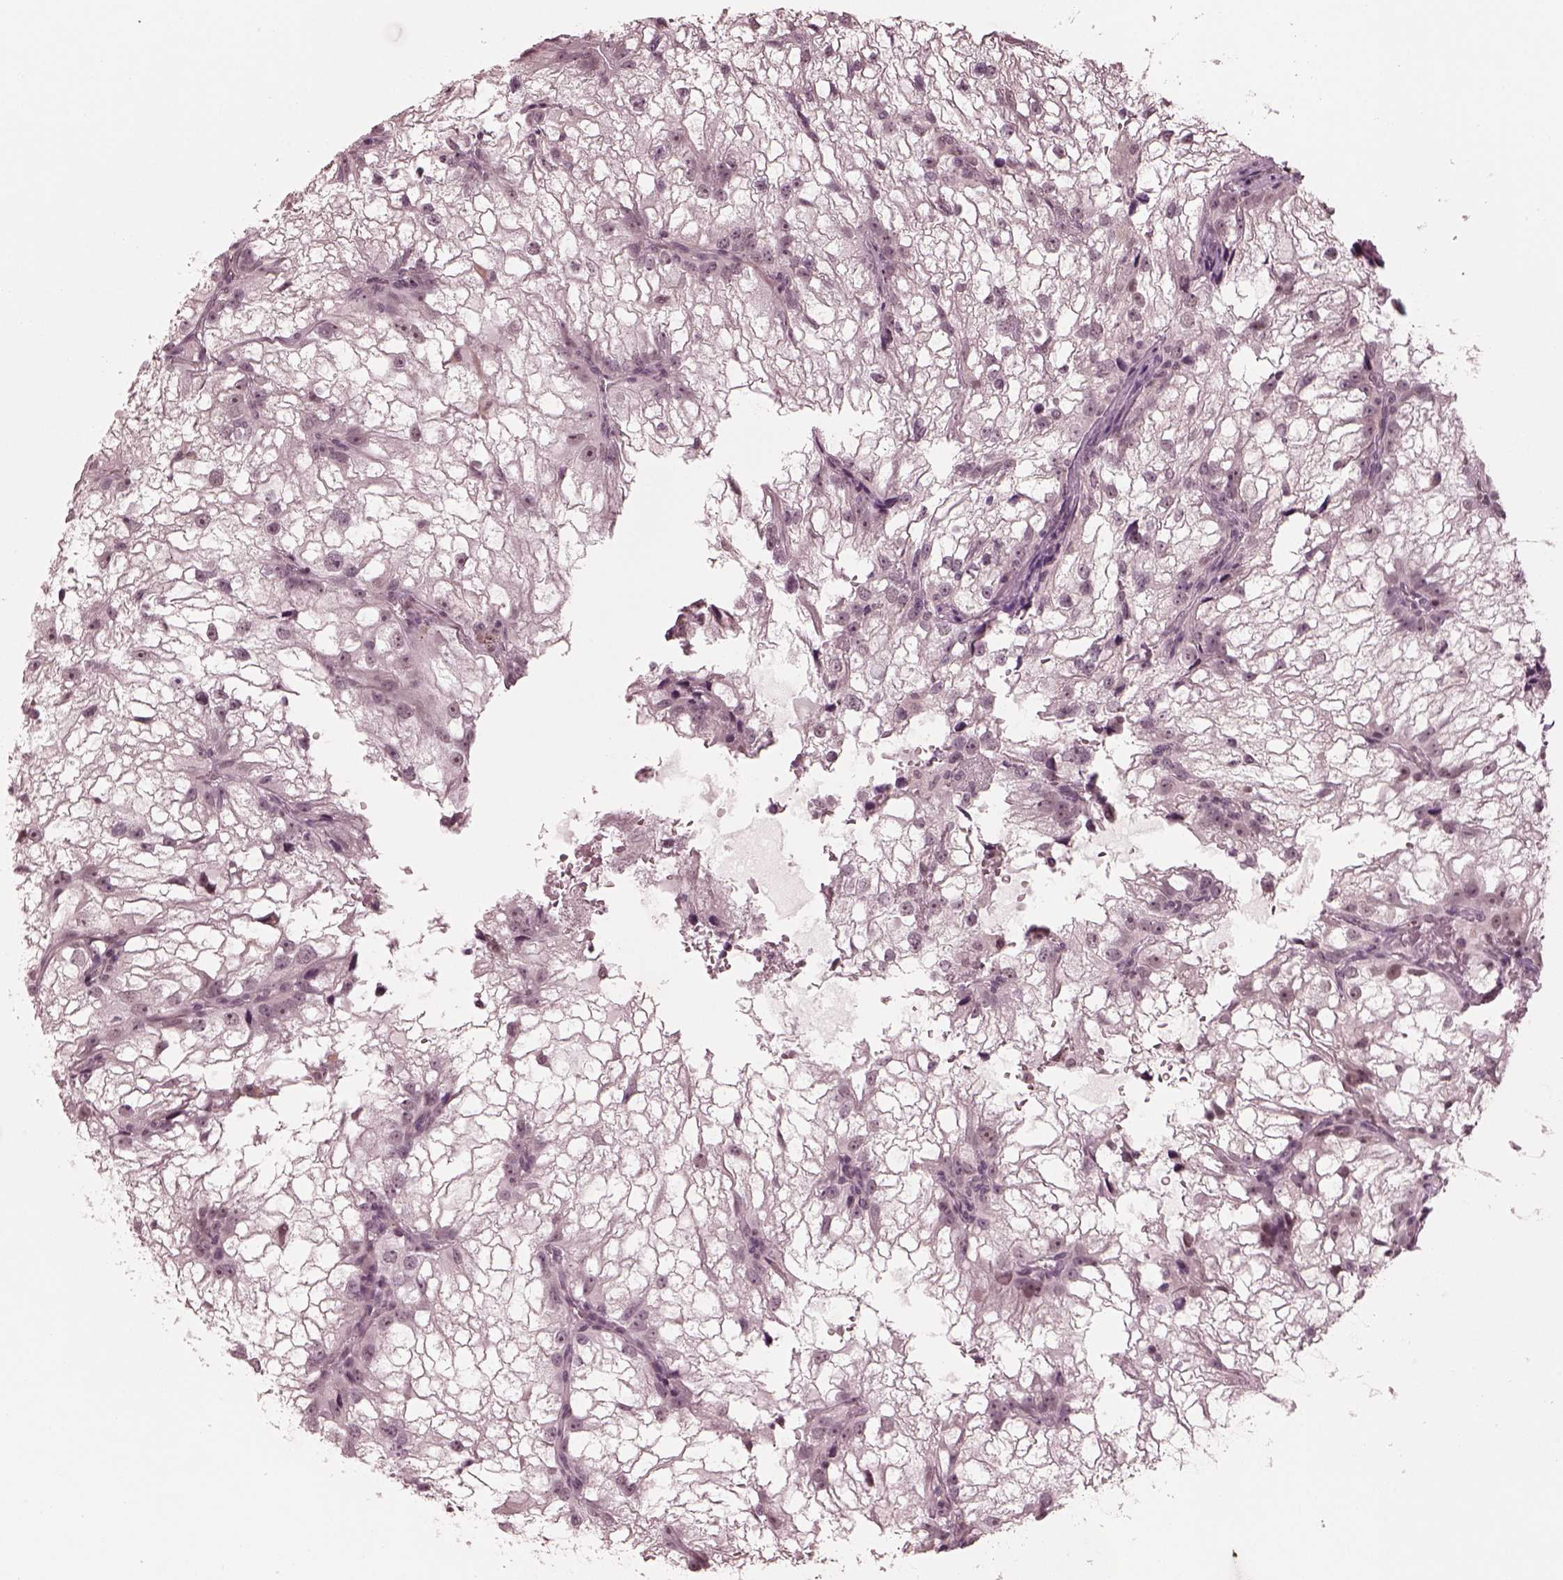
{"staining": {"intensity": "negative", "quantity": "none", "location": "none"}, "tissue": "renal cancer", "cell_type": "Tumor cells", "image_type": "cancer", "snomed": [{"axis": "morphology", "description": "Adenocarcinoma, NOS"}, {"axis": "topography", "description": "Kidney"}], "caption": "There is no significant expression in tumor cells of adenocarcinoma (renal).", "gene": "RPGRIP1", "patient": {"sex": "male", "age": 59}}